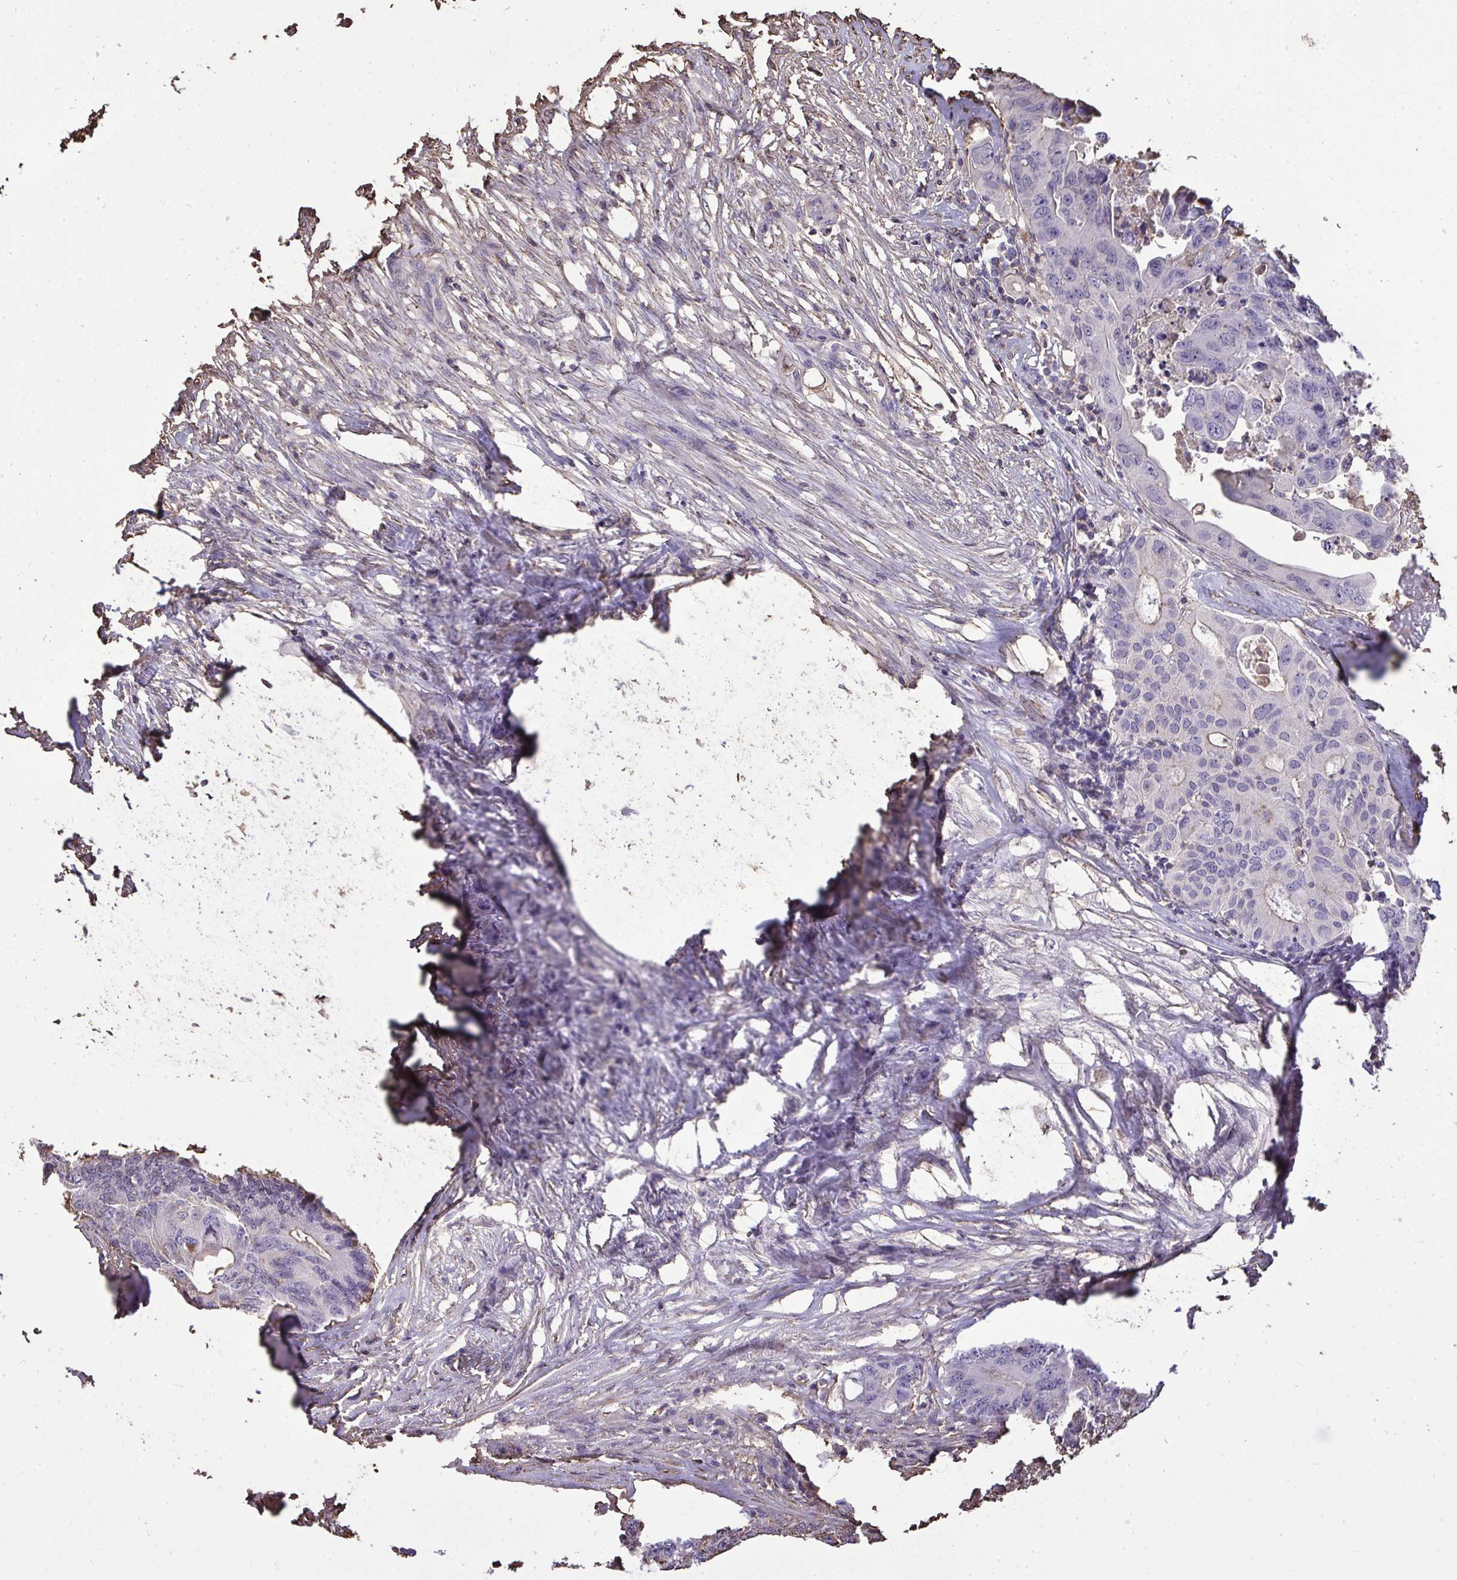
{"staining": {"intensity": "negative", "quantity": "none", "location": "none"}, "tissue": "colorectal cancer", "cell_type": "Tumor cells", "image_type": "cancer", "snomed": [{"axis": "morphology", "description": "Adenocarcinoma, NOS"}, {"axis": "topography", "description": "Colon"}], "caption": "Immunohistochemistry (IHC) of human colorectal cancer (adenocarcinoma) shows no positivity in tumor cells.", "gene": "ANXA5", "patient": {"sex": "male", "age": 71}}